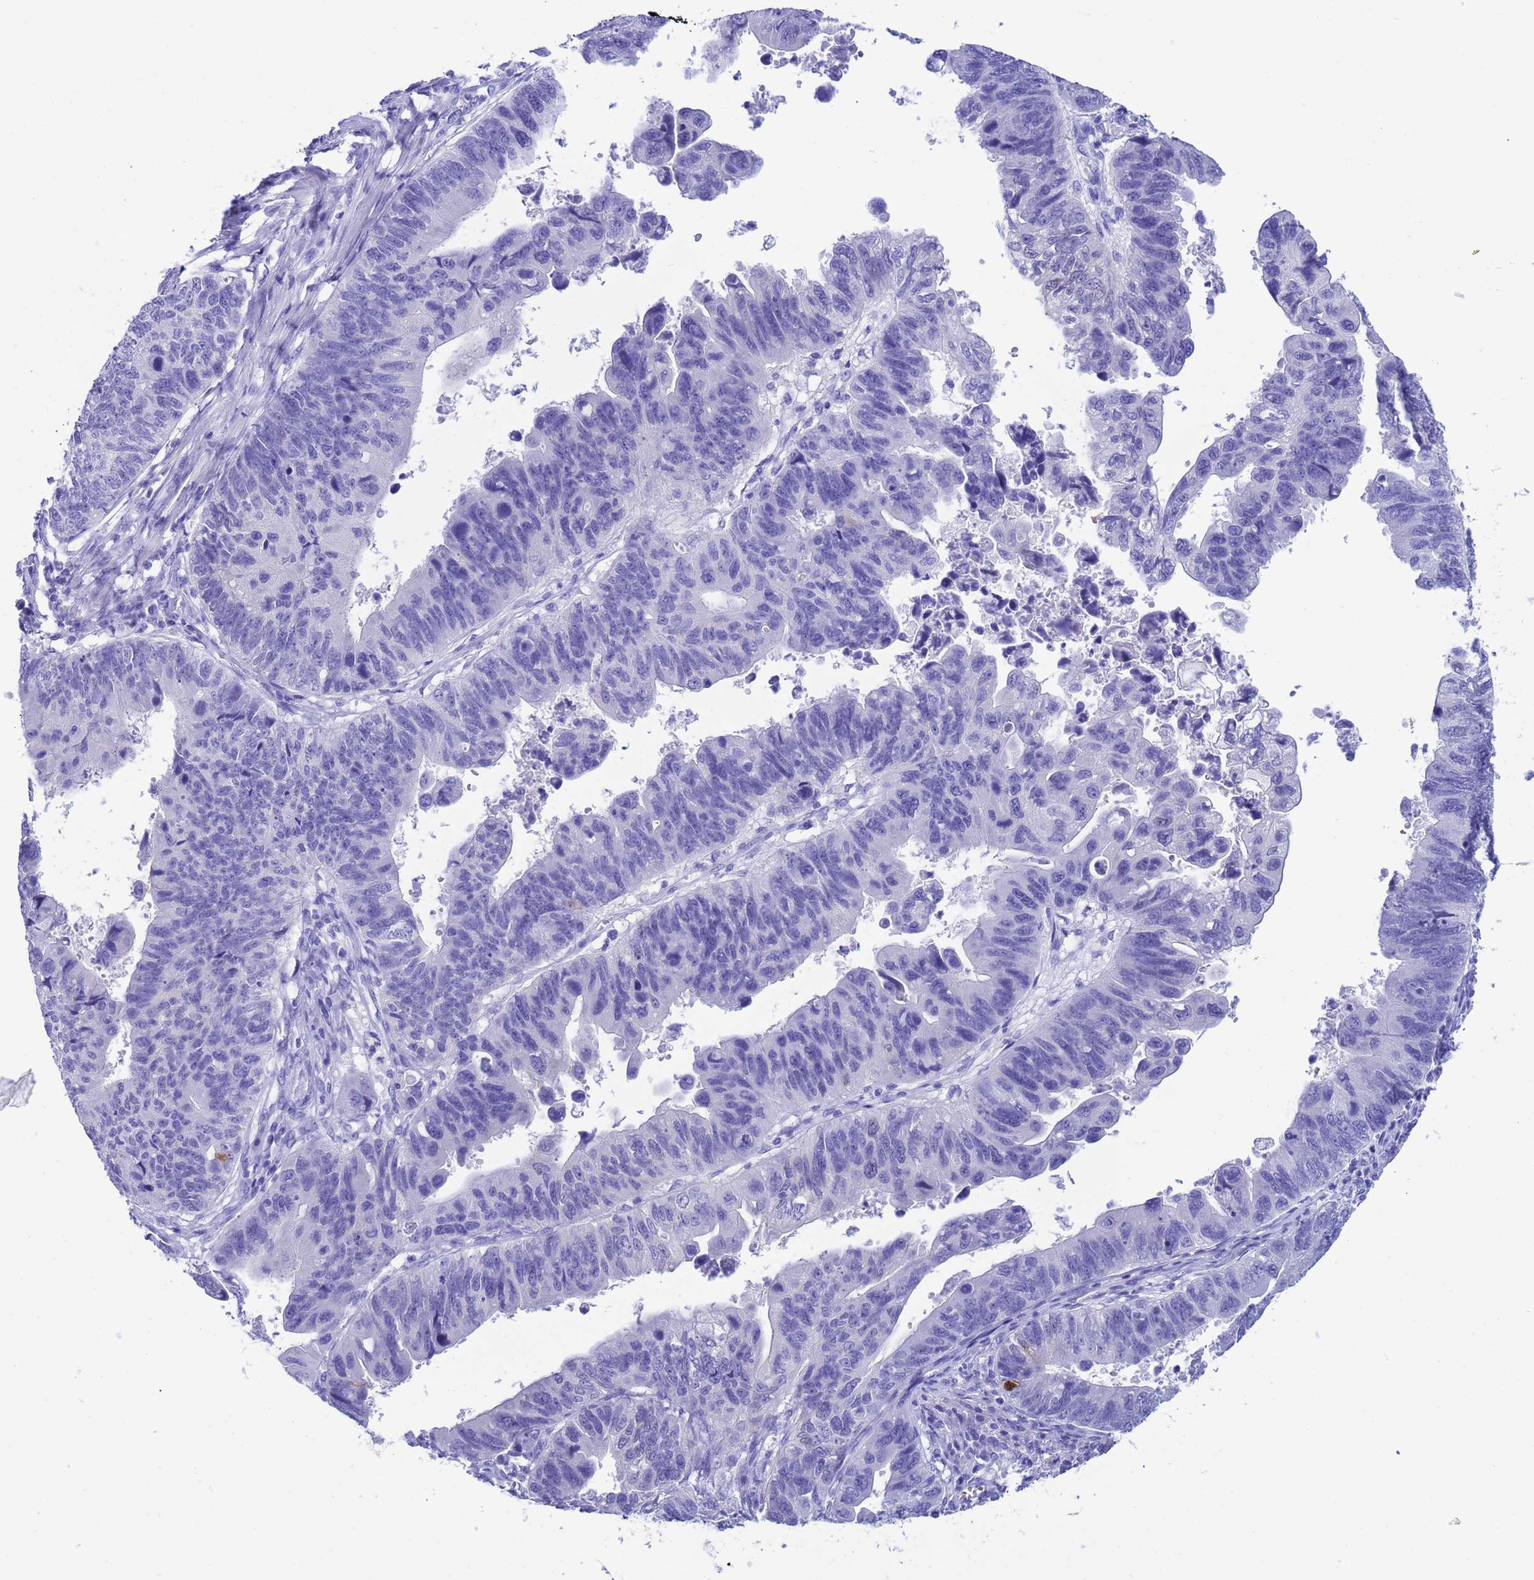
{"staining": {"intensity": "negative", "quantity": "none", "location": "none"}, "tissue": "stomach cancer", "cell_type": "Tumor cells", "image_type": "cancer", "snomed": [{"axis": "morphology", "description": "Adenocarcinoma, NOS"}, {"axis": "topography", "description": "Stomach"}], "caption": "Stomach adenocarcinoma was stained to show a protein in brown. There is no significant positivity in tumor cells.", "gene": "AKR1C2", "patient": {"sex": "male", "age": 59}}